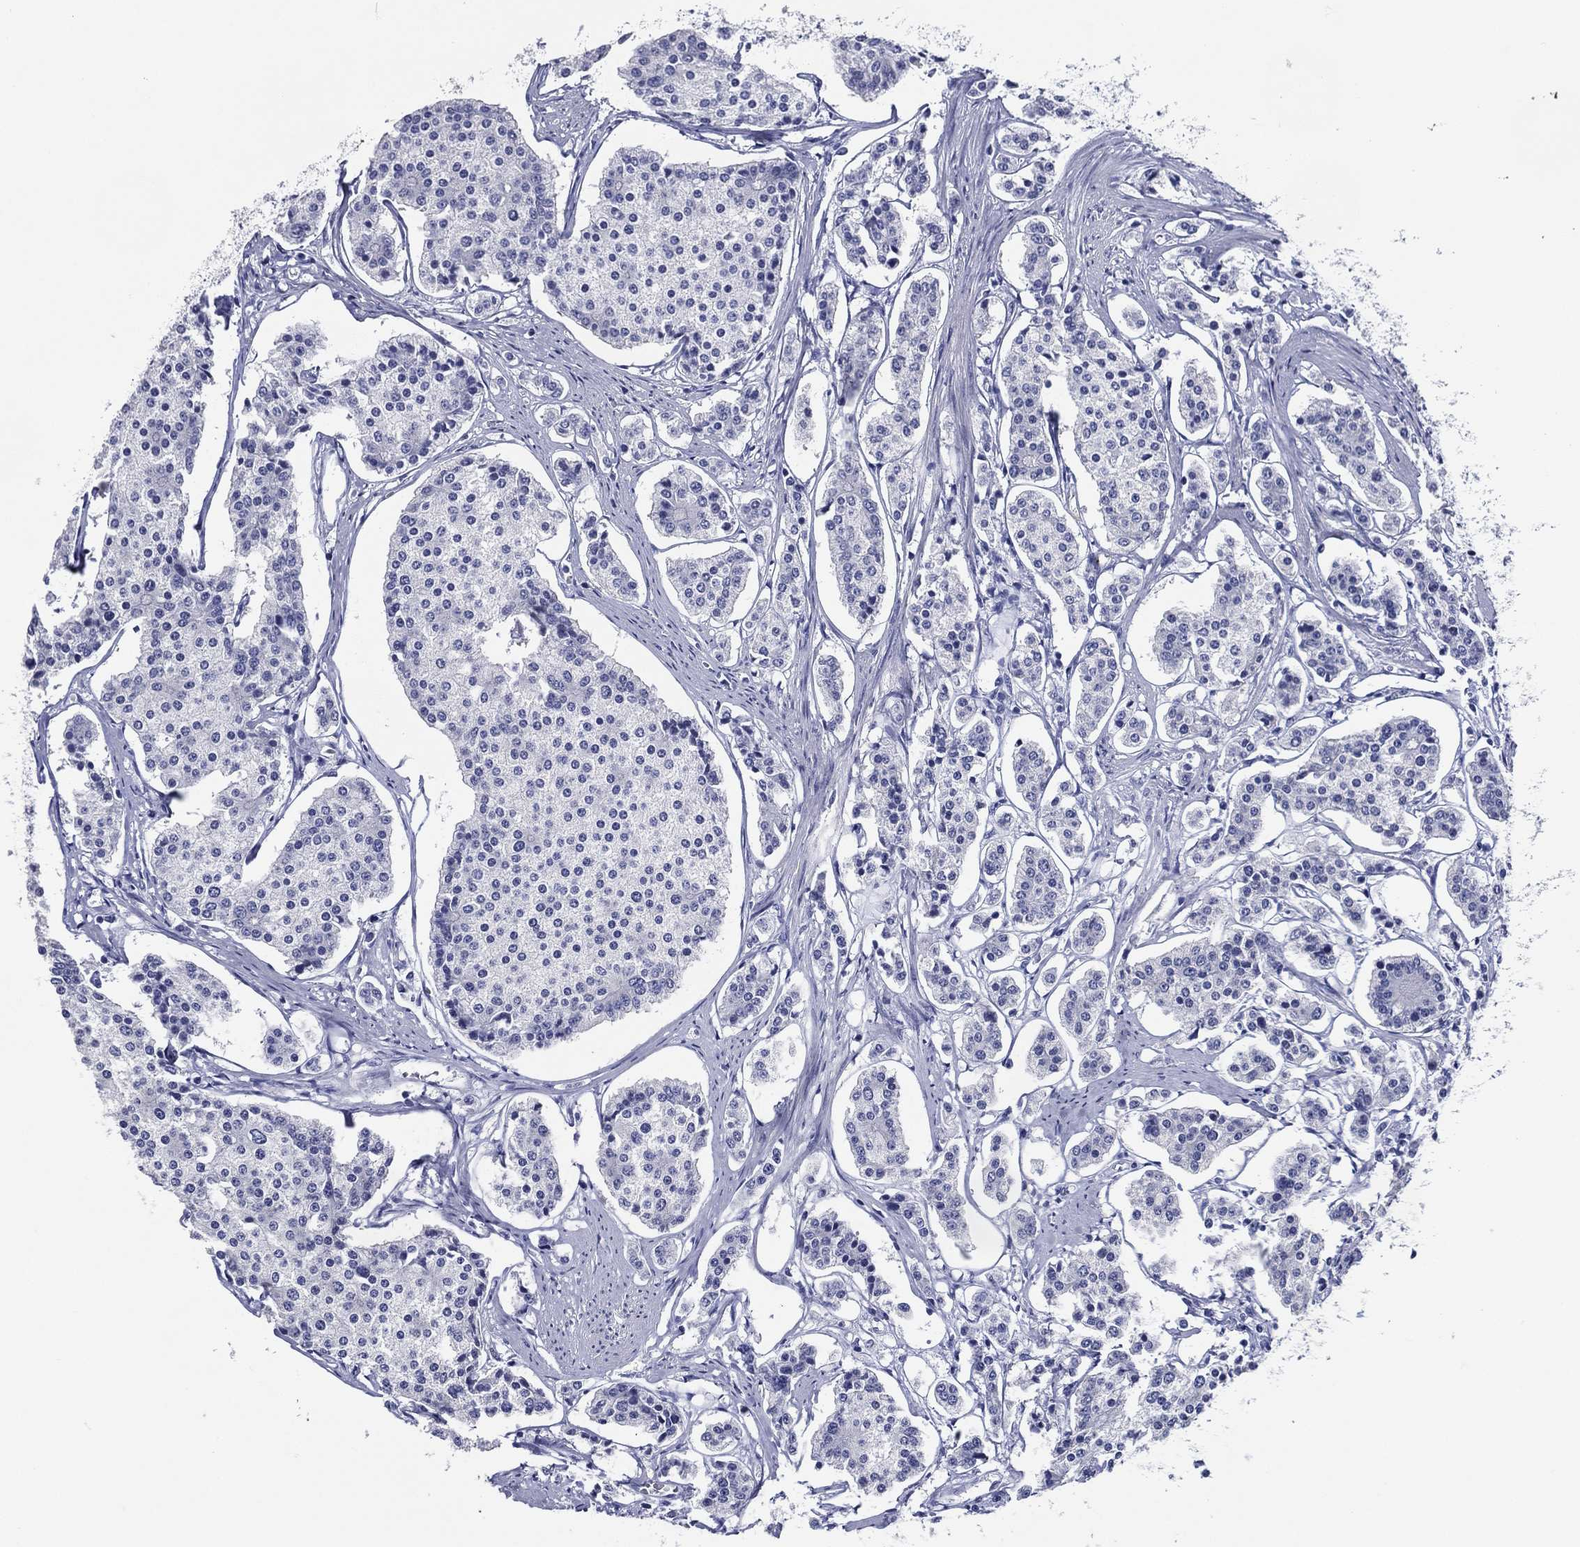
{"staining": {"intensity": "negative", "quantity": "none", "location": "none"}, "tissue": "carcinoid", "cell_type": "Tumor cells", "image_type": "cancer", "snomed": [{"axis": "morphology", "description": "Carcinoid, malignant, NOS"}, {"axis": "topography", "description": "Small intestine"}], "caption": "Human carcinoid stained for a protein using IHC demonstrates no staining in tumor cells.", "gene": "ACE2", "patient": {"sex": "female", "age": 65}}